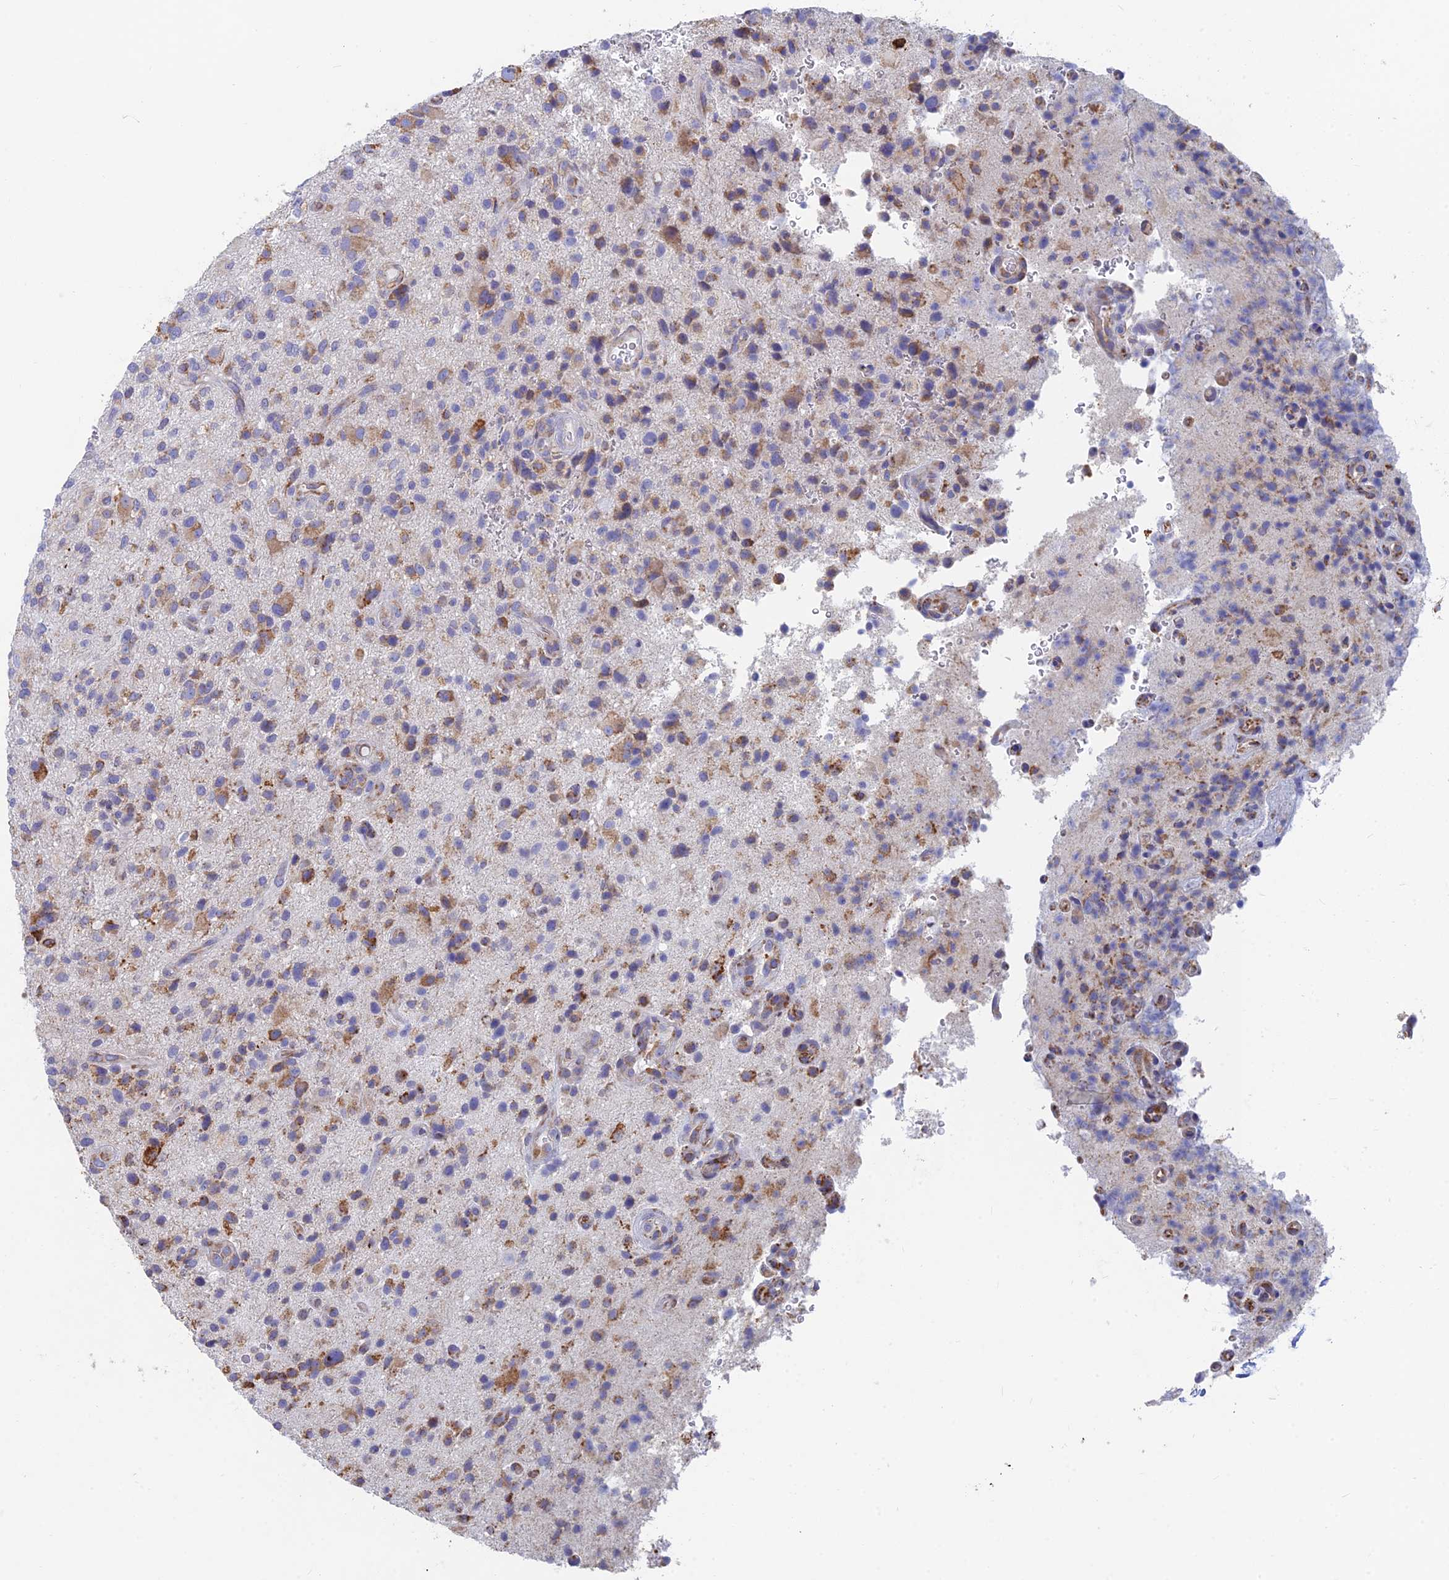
{"staining": {"intensity": "moderate", "quantity": "25%-75%", "location": "cytoplasmic/membranous"}, "tissue": "glioma", "cell_type": "Tumor cells", "image_type": "cancer", "snomed": [{"axis": "morphology", "description": "Glioma, malignant, High grade"}, {"axis": "topography", "description": "Brain"}], "caption": "Tumor cells exhibit medium levels of moderate cytoplasmic/membranous staining in about 25%-75% of cells in malignant high-grade glioma.", "gene": "WDR35", "patient": {"sex": "male", "age": 47}}